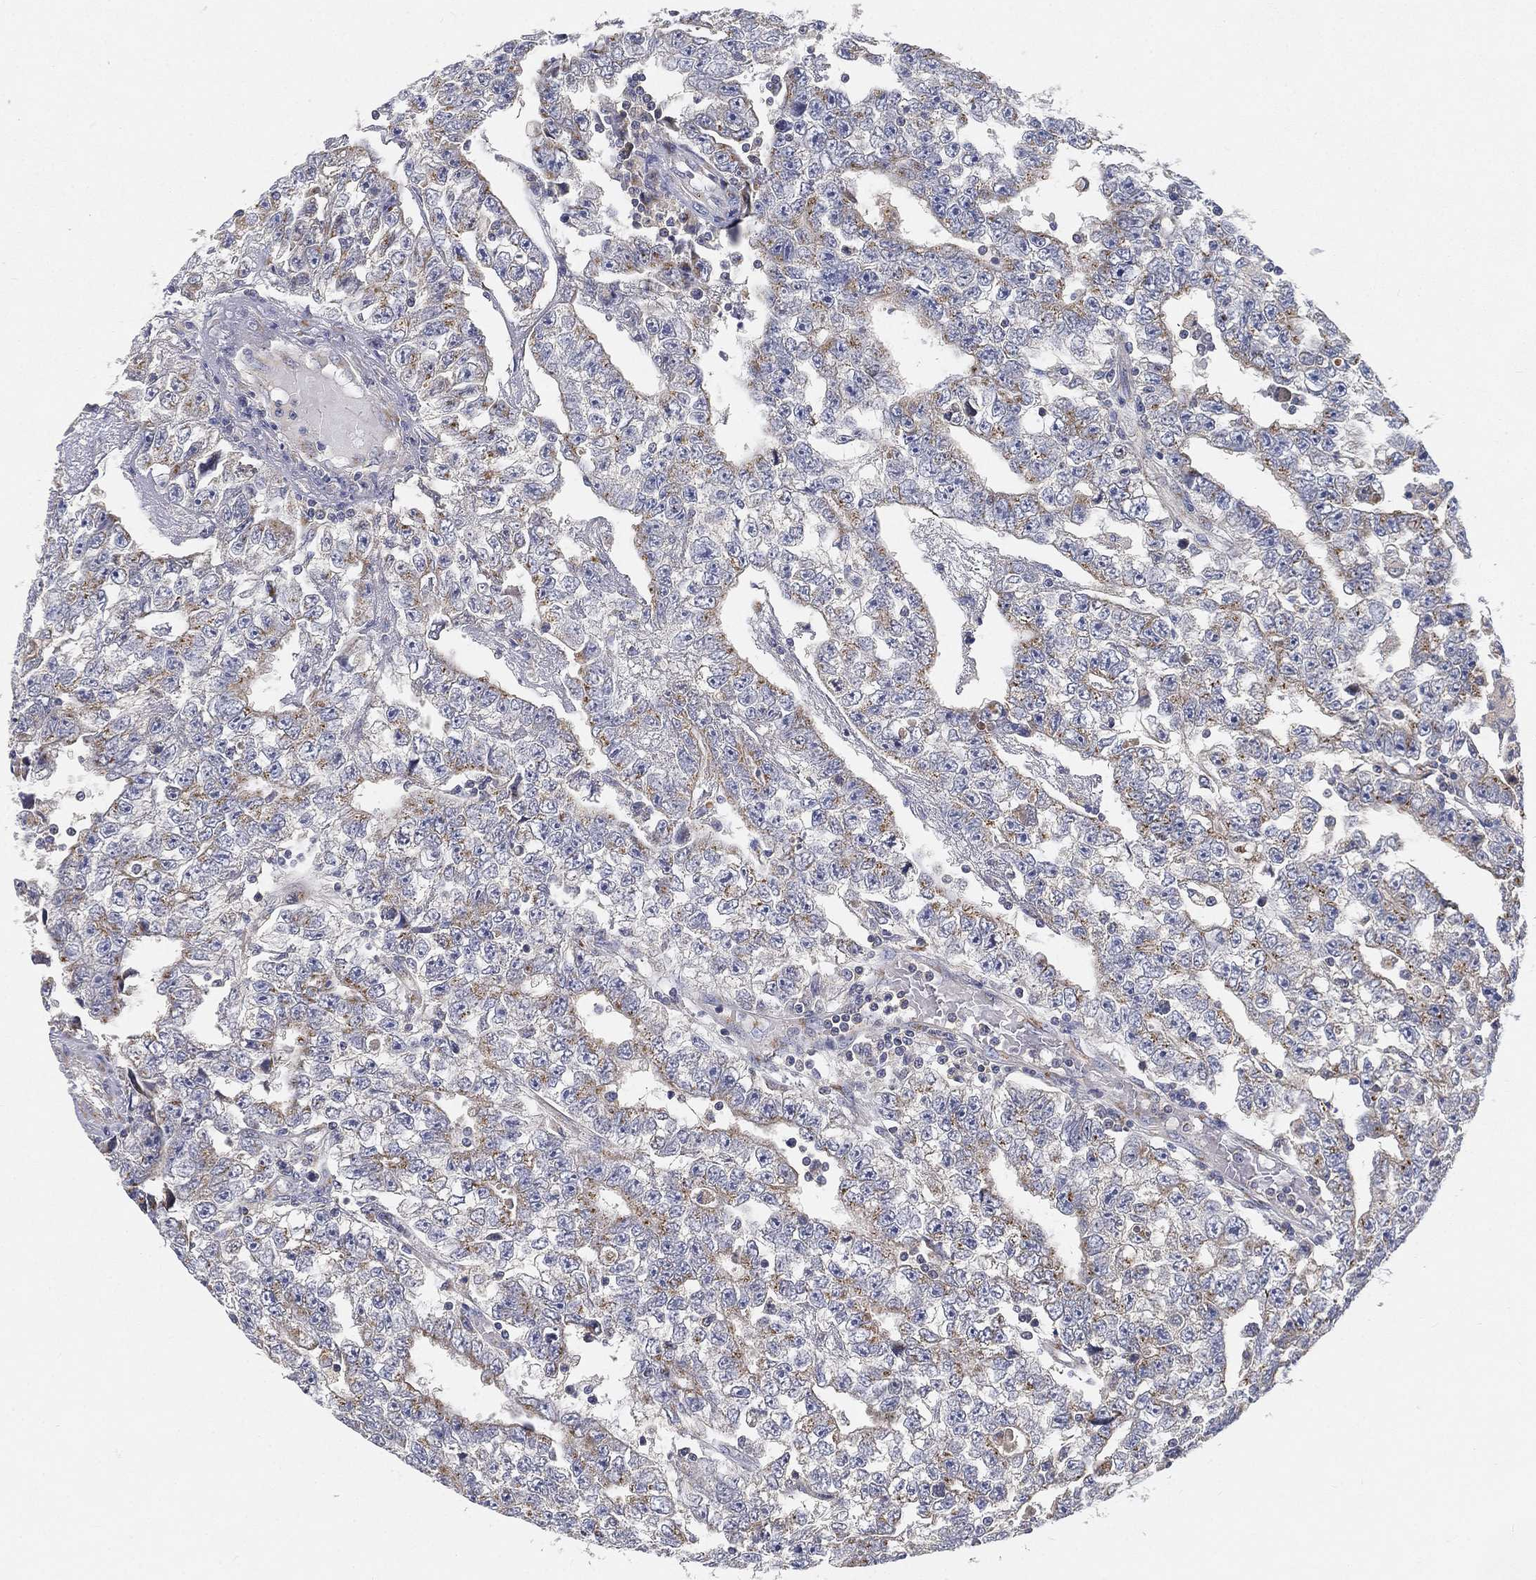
{"staining": {"intensity": "weak", "quantity": "<25%", "location": "cytoplasmic/membranous"}, "tissue": "testis cancer", "cell_type": "Tumor cells", "image_type": "cancer", "snomed": [{"axis": "morphology", "description": "Carcinoma, Embryonal, NOS"}, {"axis": "topography", "description": "Testis"}], "caption": "Tumor cells show no significant protein expression in testis embryonal carcinoma. (Stains: DAB (3,3'-diaminobenzidine) immunohistochemistry (IHC) with hematoxylin counter stain, Microscopy: brightfield microscopy at high magnification).", "gene": "CTSL", "patient": {"sex": "male", "age": 25}}